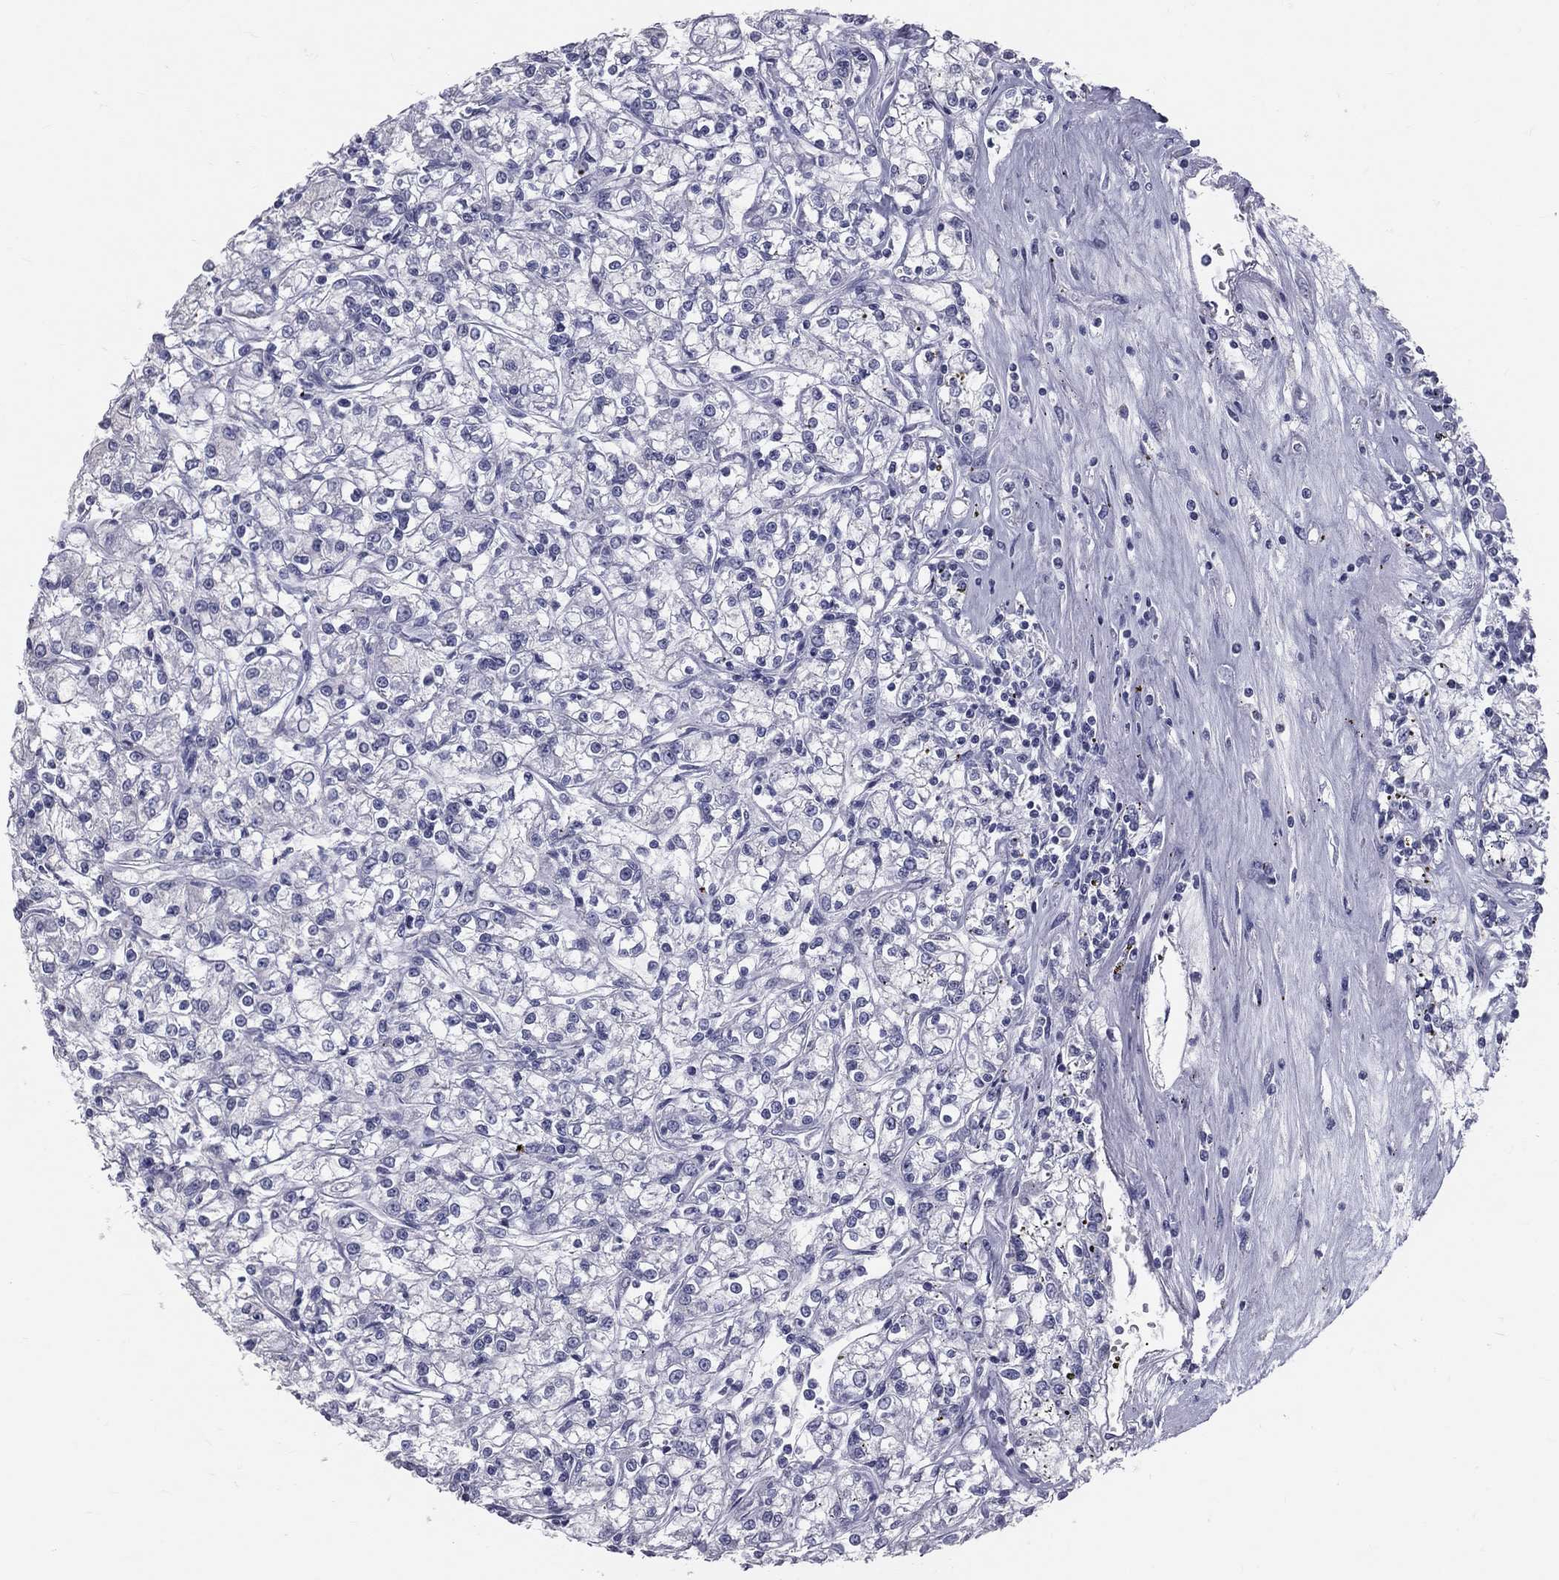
{"staining": {"intensity": "negative", "quantity": "none", "location": "none"}, "tissue": "renal cancer", "cell_type": "Tumor cells", "image_type": "cancer", "snomed": [{"axis": "morphology", "description": "Adenocarcinoma, NOS"}, {"axis": "topography", "description": "Kidney"}], "caption": "This is an immunohistochemistry (IHC) photomicrograph of human renal cancer. There is no staining in tumor cells.", "gene": "TFPI2", "patient": {"sex": "female", "age": 59}}